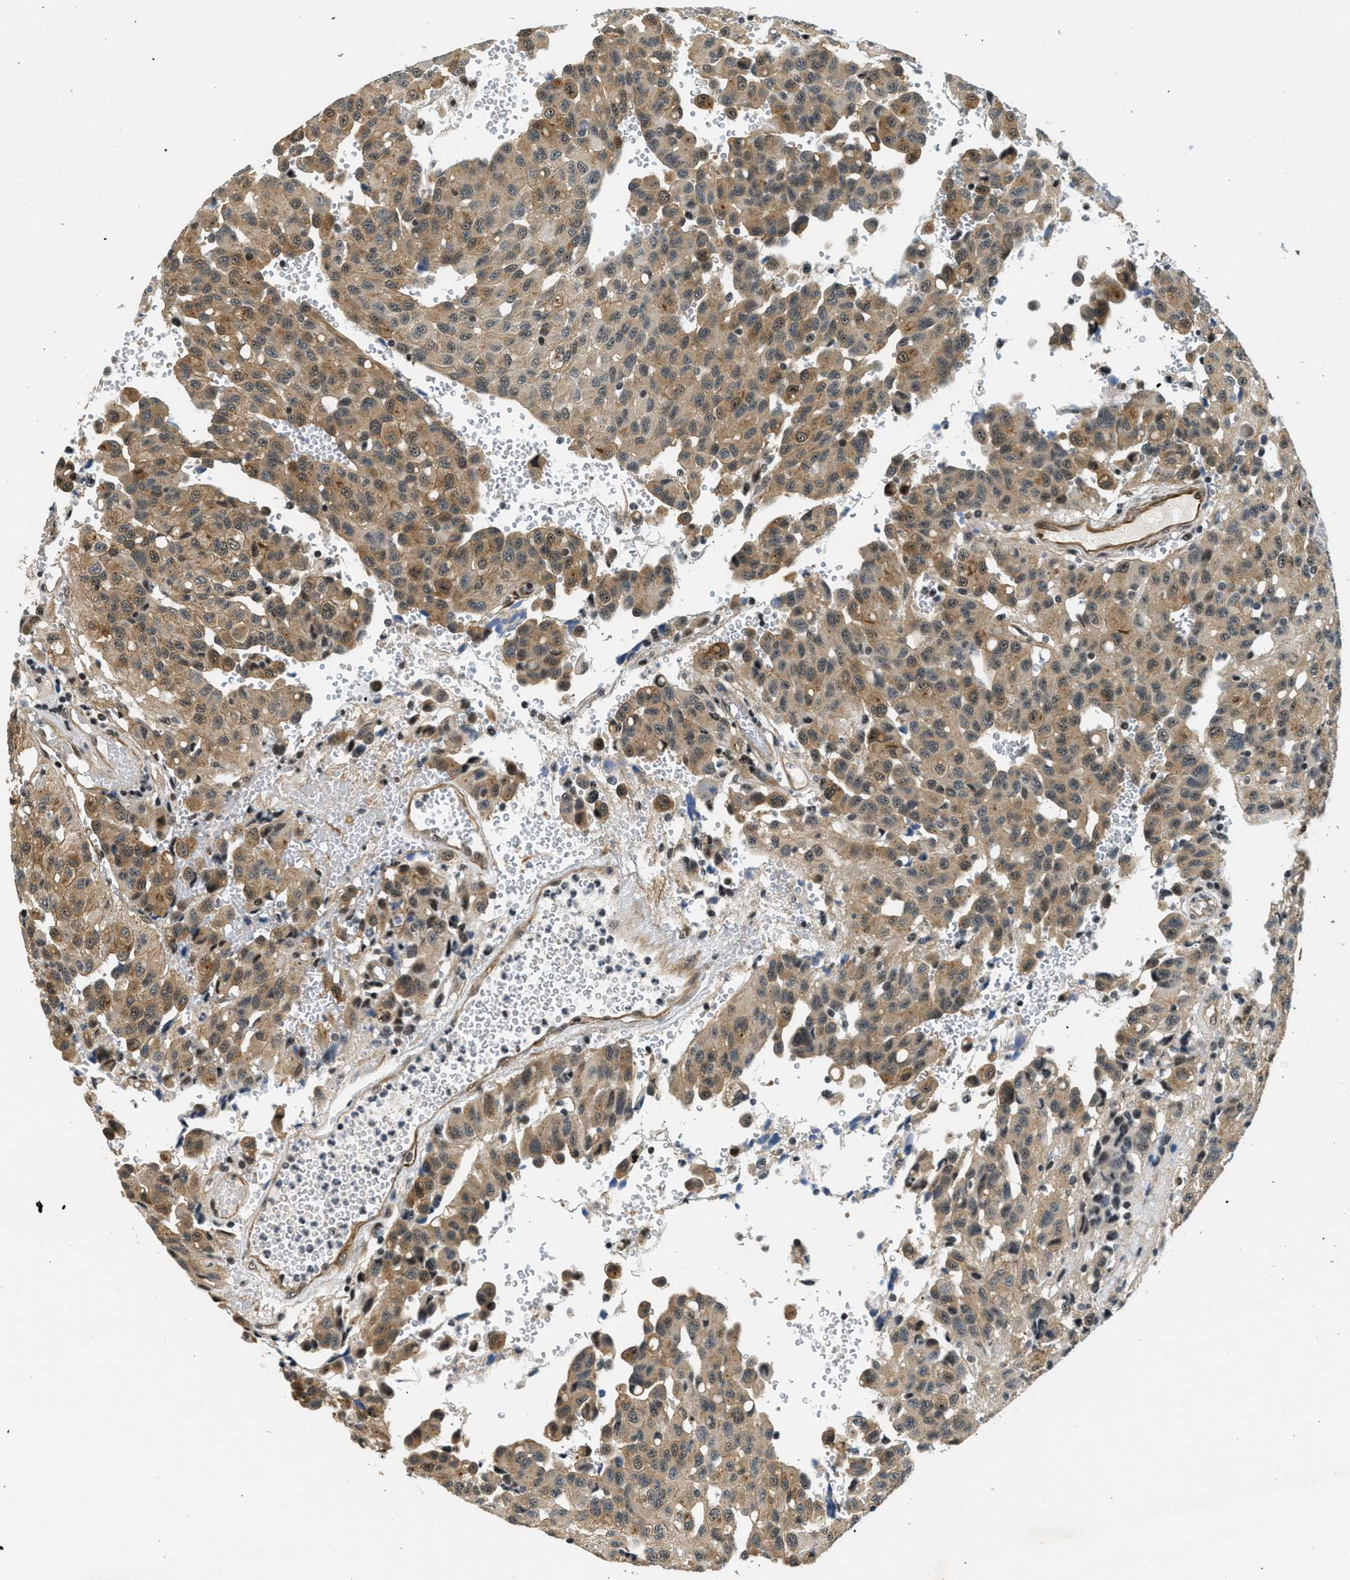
{"staining": {"intensity": "moderate", "quantity": ">75%", "location": "cytoplasmic/membranous"}, "tissue": "glioma", "cell_type": "Tumor cells", "image_type": "cancer", "snomed": [{"axis": "morphology", "description": "Glioma, malignant, High grade"}, {"axis": "topography", "description": "Brain"}], "caption": "This micrograph demonstrates immunohistochemistry staining of glioma, with medium moderate cytoplasmic/membranous expression in about >75% of tumor cells.", "gene": "CFAP36", "patient": {"sex": "male", "age": 32}}